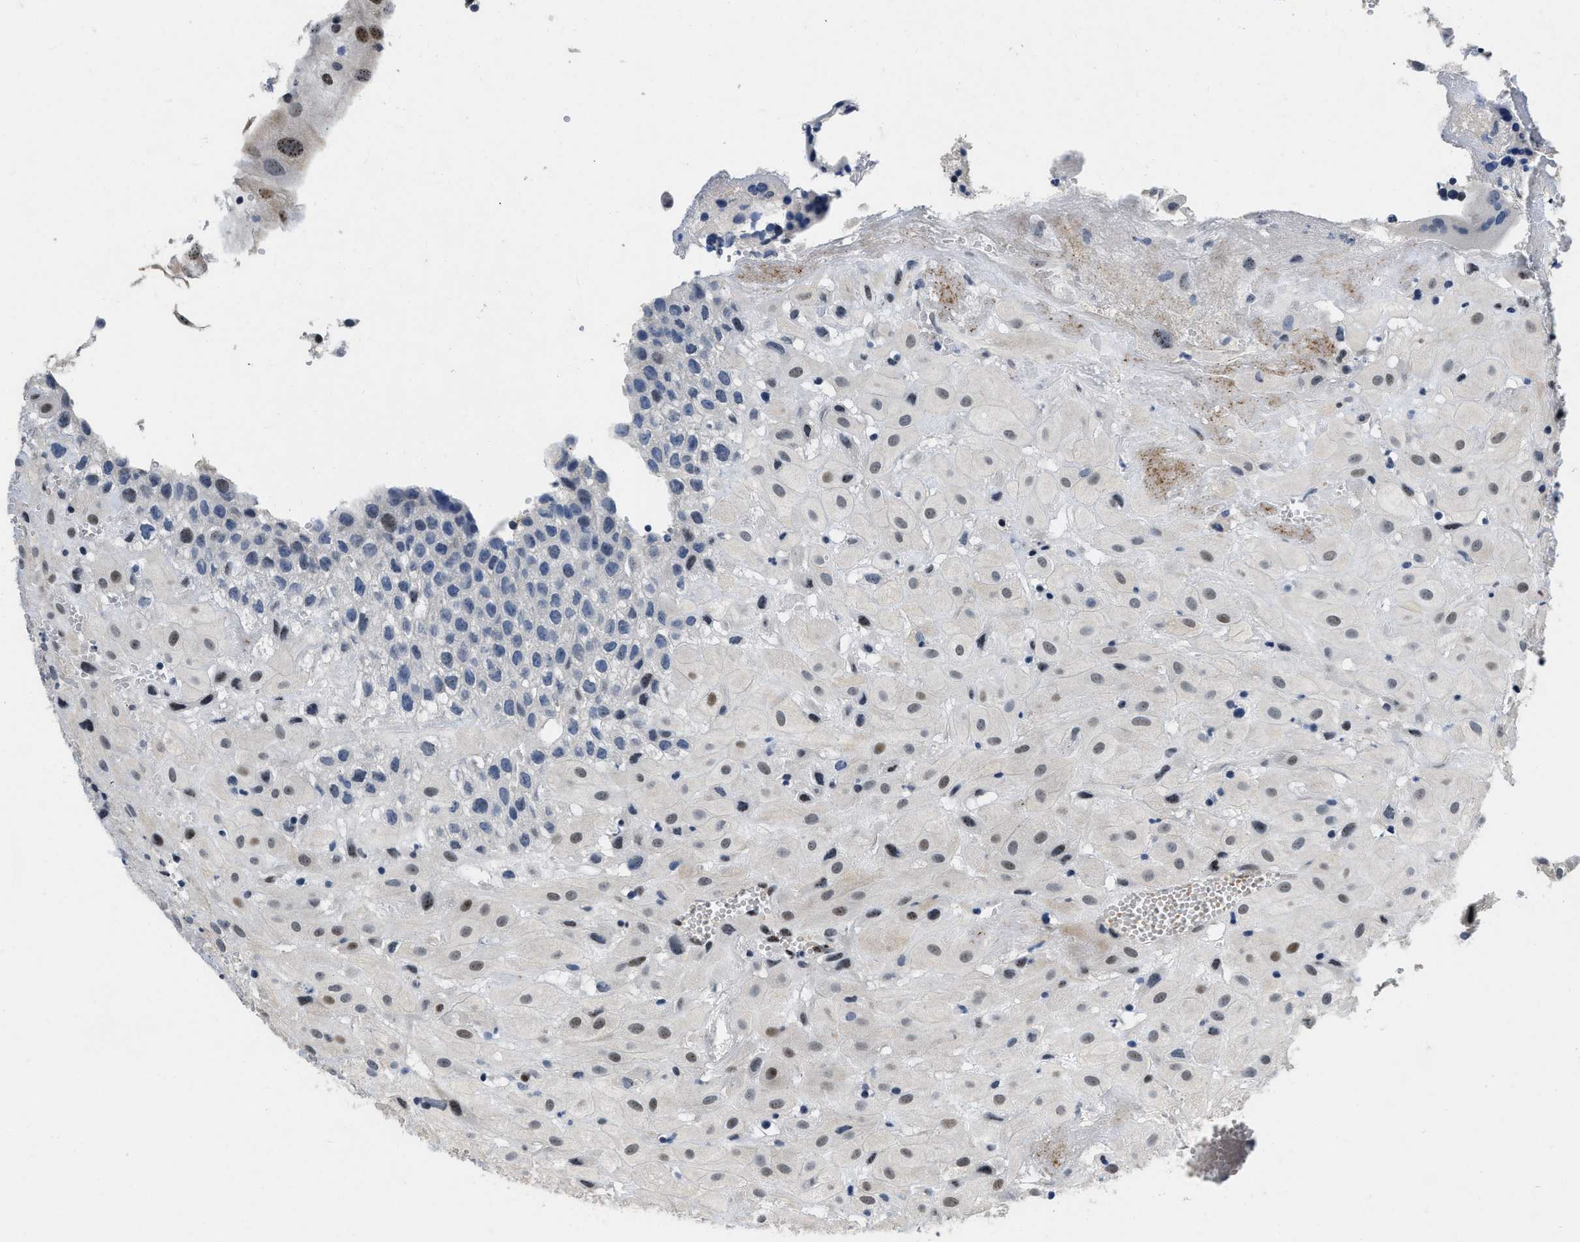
{"staining": {"intensity": "weak", "quantity": ">75%", "location": "nuclear"}, "tissue": "placenta", "cell_type": "Decidual cells", "image_type": "normal", "snomed": [{"axis": "morphology", "description": "Normal tissue, NOS"}, {"axis": "topography", "description": "Placenta"}], "caption": "Placenta stained for a protein reveals weak nuclear positivity in decidual cells. The protein of interest is shown in brown color, while the nuclei are stained blue.", "gene": "VIP", "patient": {"sex": "female", "age": 18}}